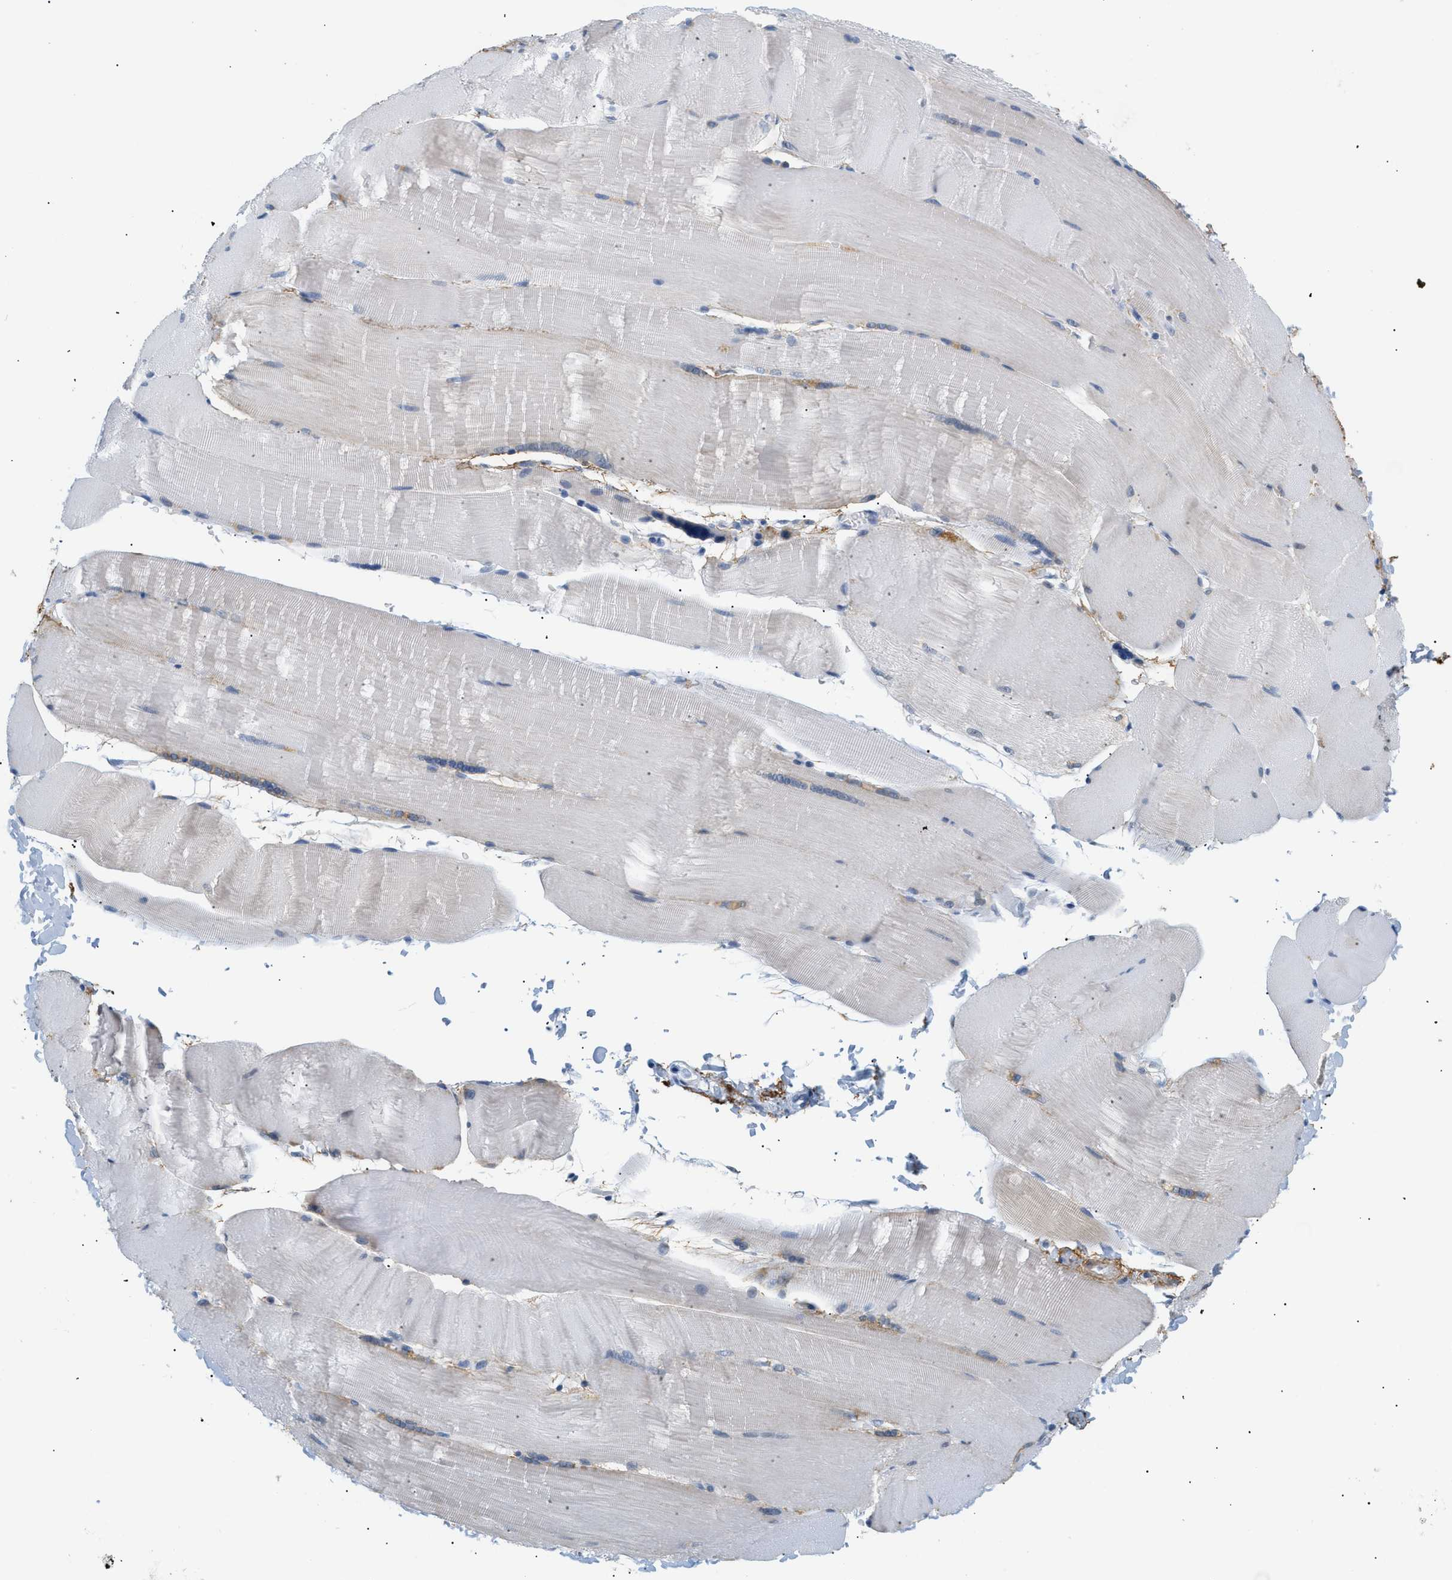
{"staining": {"intensity": "moderate", "quantity": "<25%", "location": "cytoplasmic/membranous"}, "tissue": "skeletal muscle", "cell_type": "Myocytes", "image_type": "normal", "snomed": [{"axis": "morphology", "description": "Normal tissue, NOS"}, {"axis": "topography", "description": "Skin"}, {"axis": "topography", "description": "Skeletal muscle"}], "caption": "Brown immunohistochemical staining in unremarkable human skeletal muscle shows moderate cytoplasmic/membranous expression in approximately <25% of myocytes.", "gene": "ELN", "patient": {"sex": "male", "age": 83}}